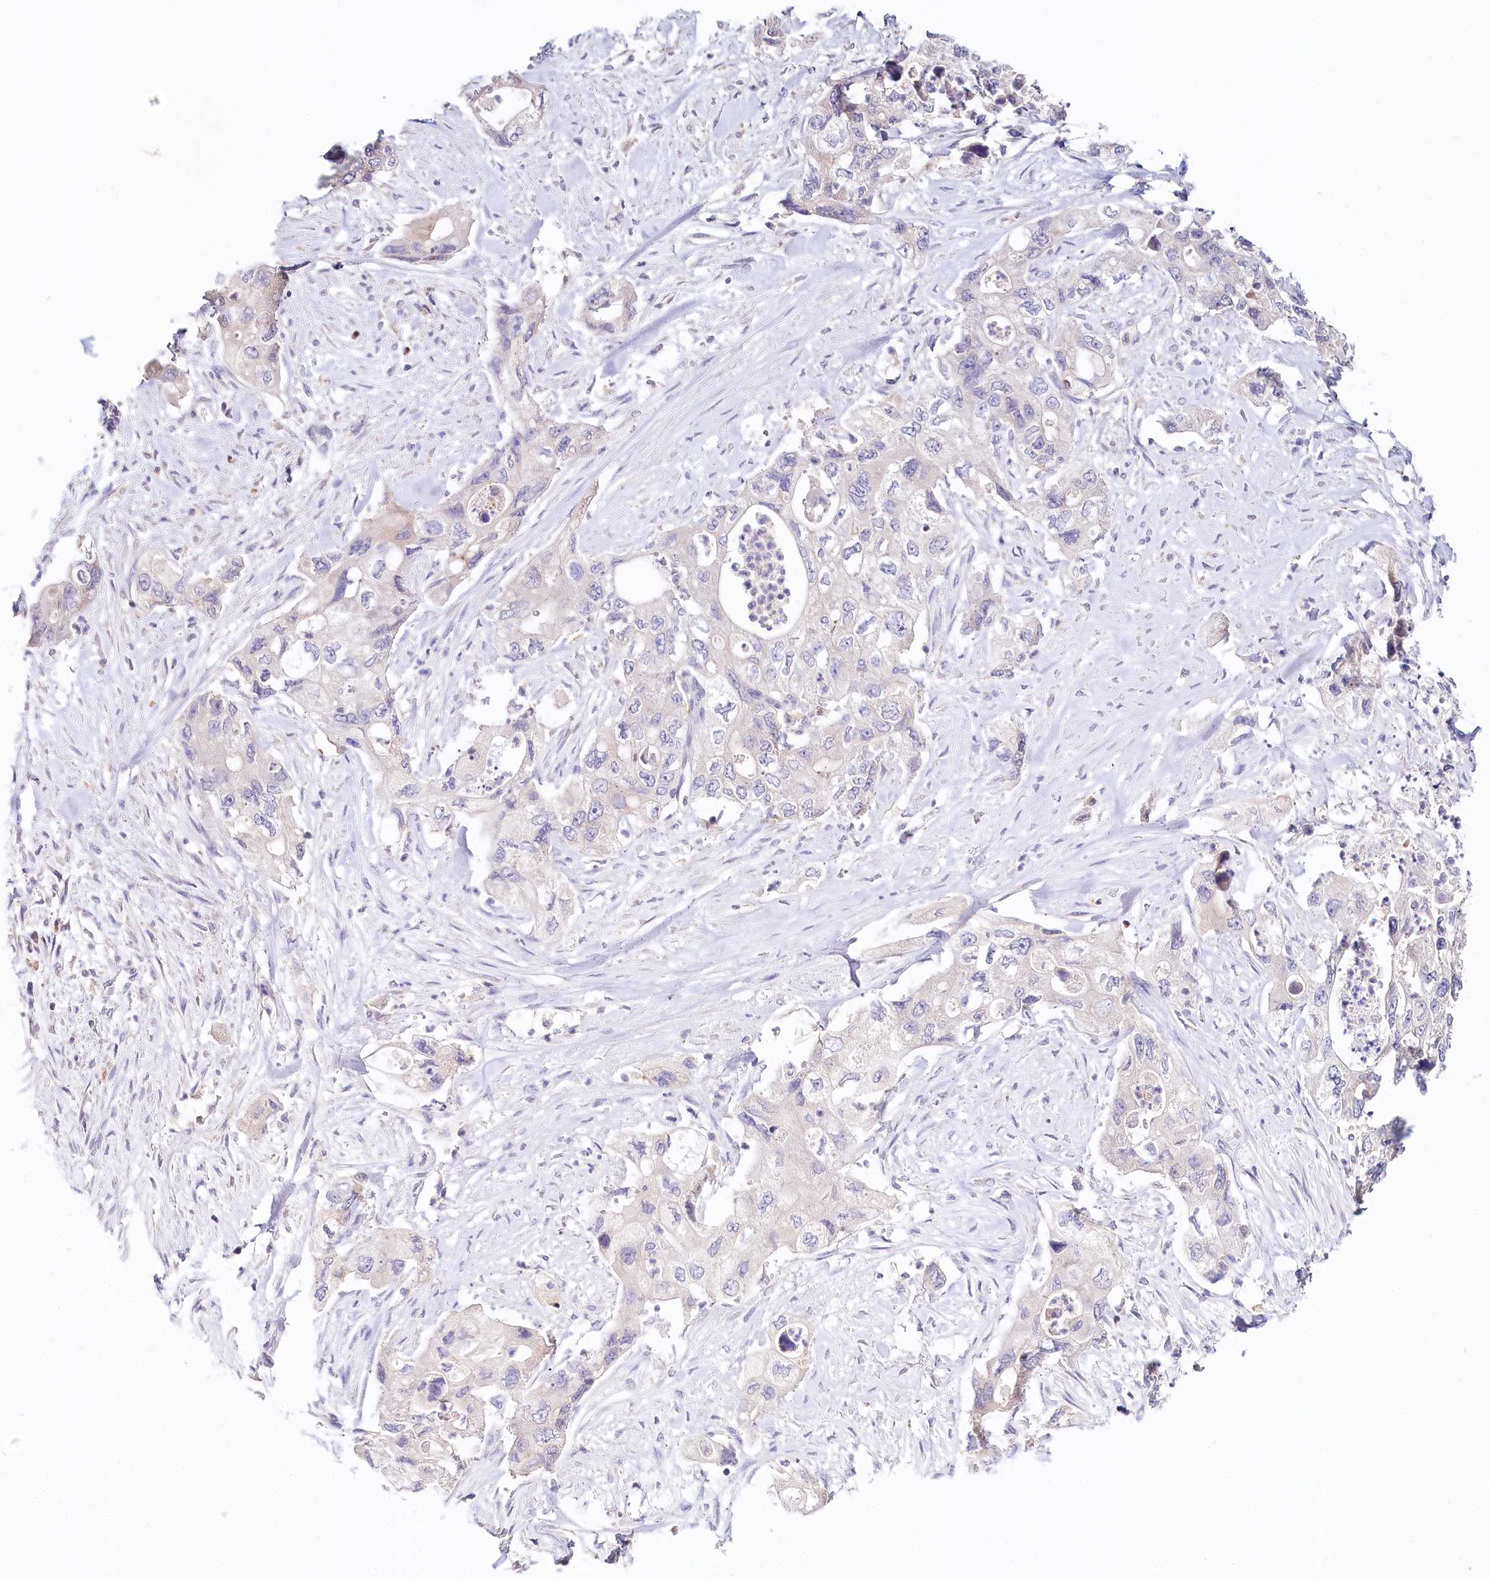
{"staining": {"intensity": "negative", "quantity": "none", "location": "none"}, "tissue": "pancreatic cancer", "cell_type": "Tumor cells", "image_type": "cancer", "snomed": [{"axis": "morphology", "description": "Adenocarcinoma, NOS"}, {"axis": "topography", "description": "Pancreas"}], "caption": "IHC image of pancreatic adenocarcinoma stained for a protein (brown), which reveals no positivity in tumor cells.", "gene": "DAPK1", "patient": {"sex": "female", "age": 73}}